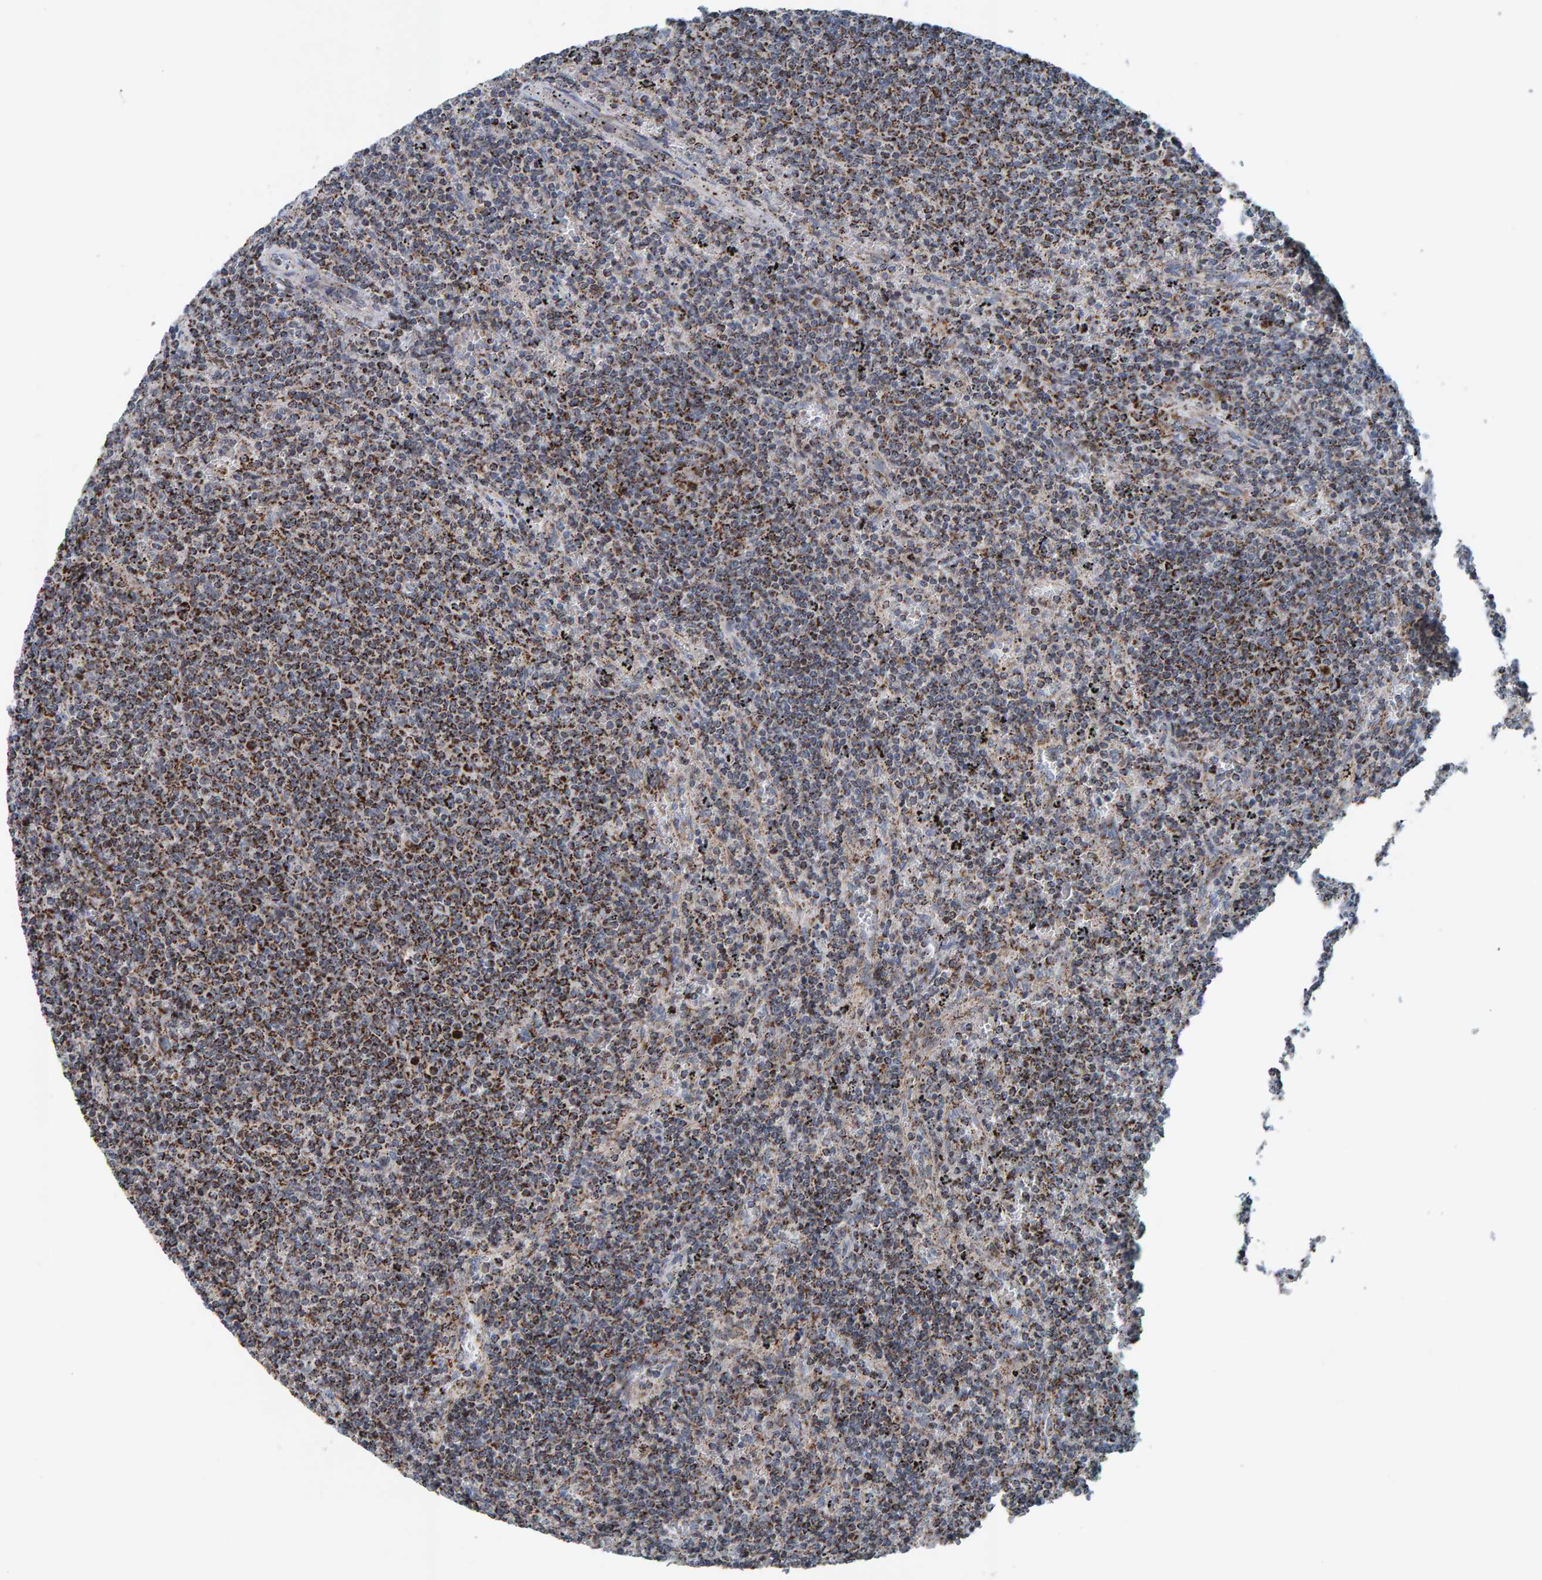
{"staining": {"intensity": "strong", "quantity": "25%-75%", "location": "cytoplasmic/membranous"}, "tissue": "lymphoma", "cell_type": "Tumor cells", "image_type": "cancer", "snomed": [{"axis": "morphology", "description": "Malignant lymphoma, non-Hodgkin's type, Low grade"}, {"axis": "topography", "description": "Spleen"}], "caption": "Malignant lymphoma, non-Hodgkin's type (low-grade) stained with immunohistochemistry (IHC) demonstrates strong cytoplasmic/membranous positivity in approximately 25%-75% of tumor cells. Using DAB (3,3'-diaminobenzidine) (brown) and hematoxylin (blue) stains, captured at high magnification using brightfield microscopy.", "gene": "ZNF48", "patient": {"sex": "female", "age": 50}}